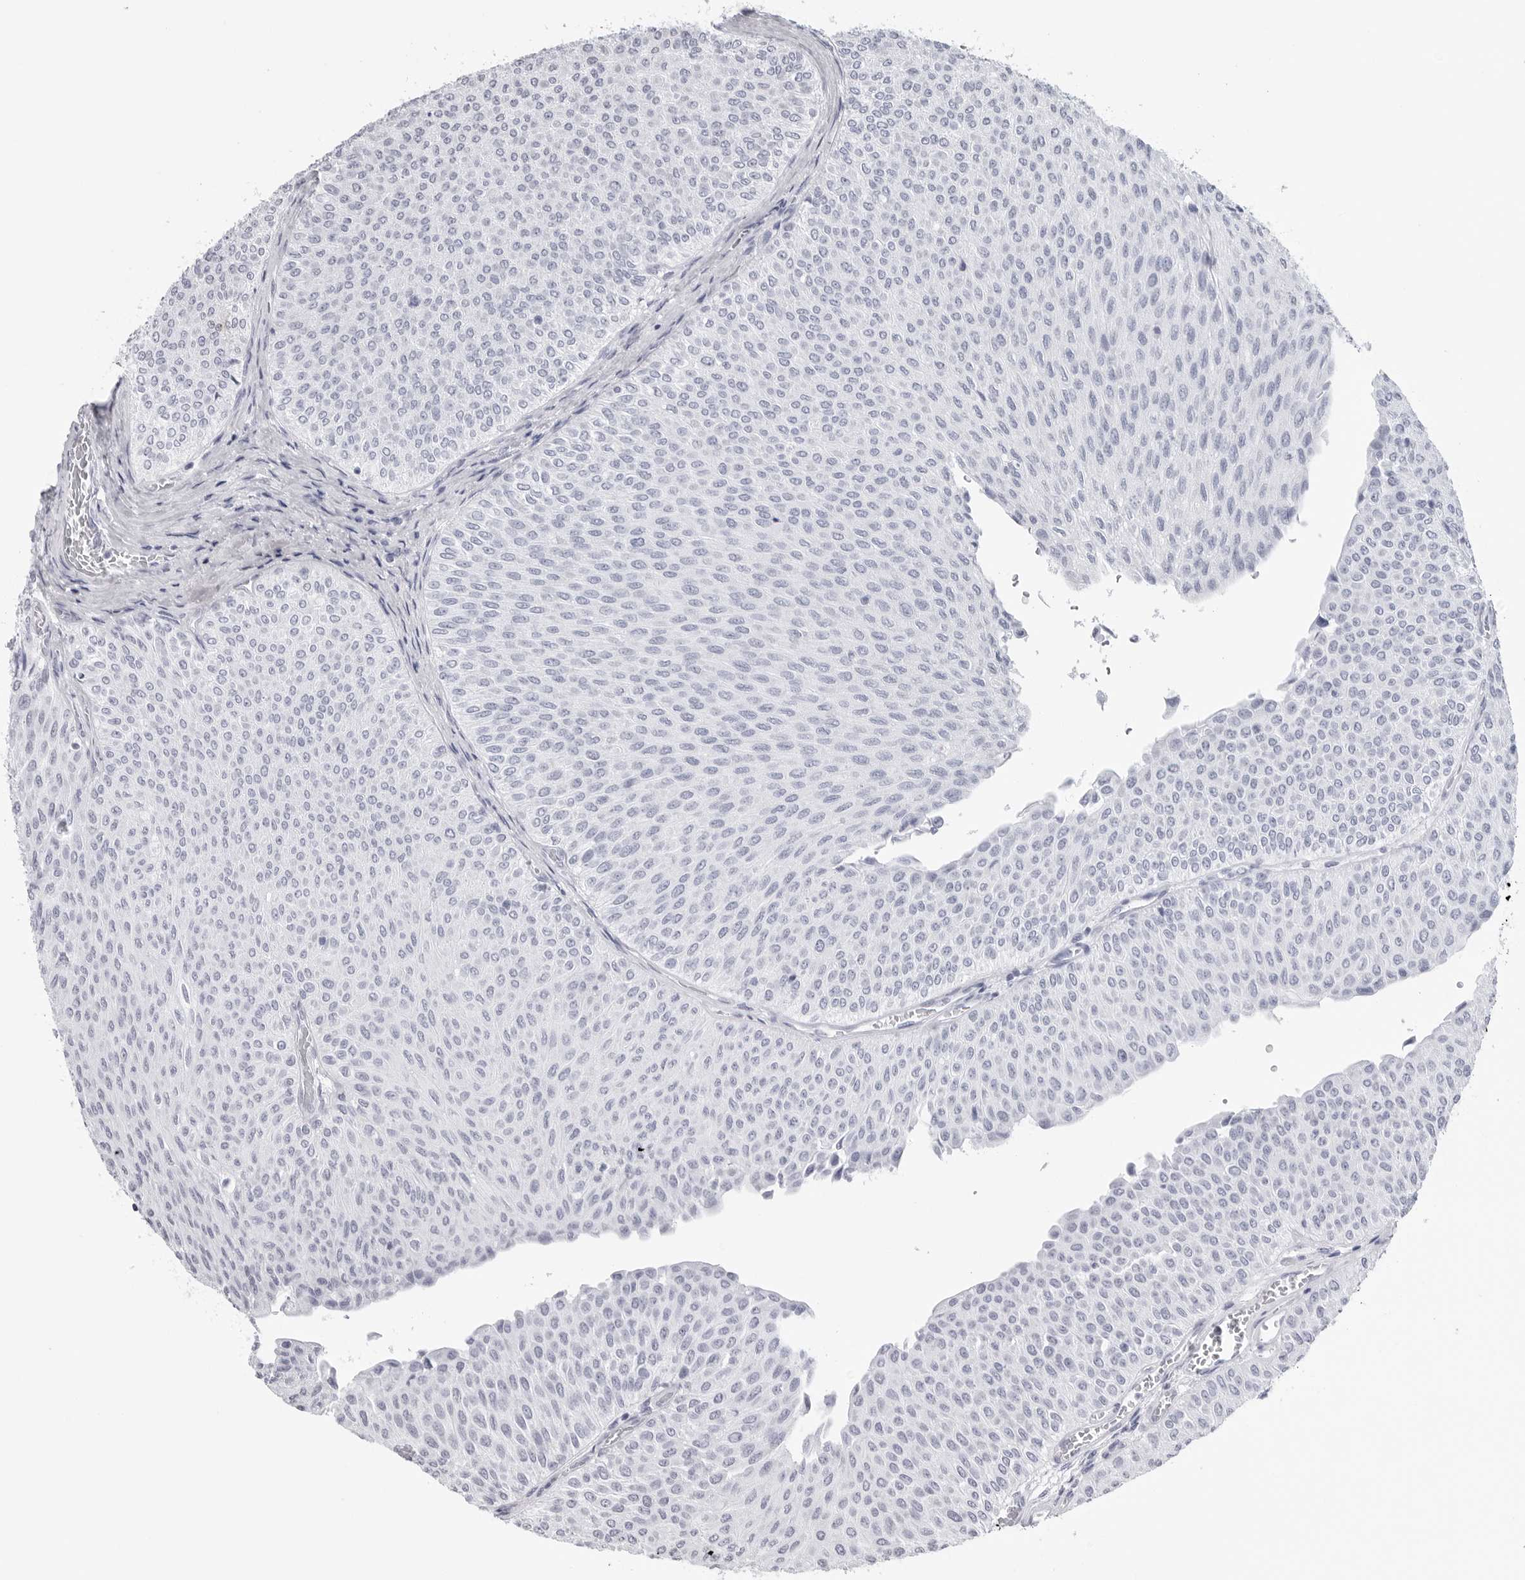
{"staining": {"intensity": "negative", "quantity": "none", "location": "none"}, "tissue": "urothelial cancer", "cell_type": "Tumor cells", "image_type": "cancer", "snomed": [{"axis": "morphology", "description": "Urothelial carcinoma, Low grade"}, {"axis": "topography", "description": "Urinary bladder"}], "caption": "IHC image of neoplastic tissue: human urothelial carcinoma (low-grade) stained with DAB displays no significant protein expression in tumor cells.", "gene": "CST2", "patient": {"sex": "male", "age": 78}}